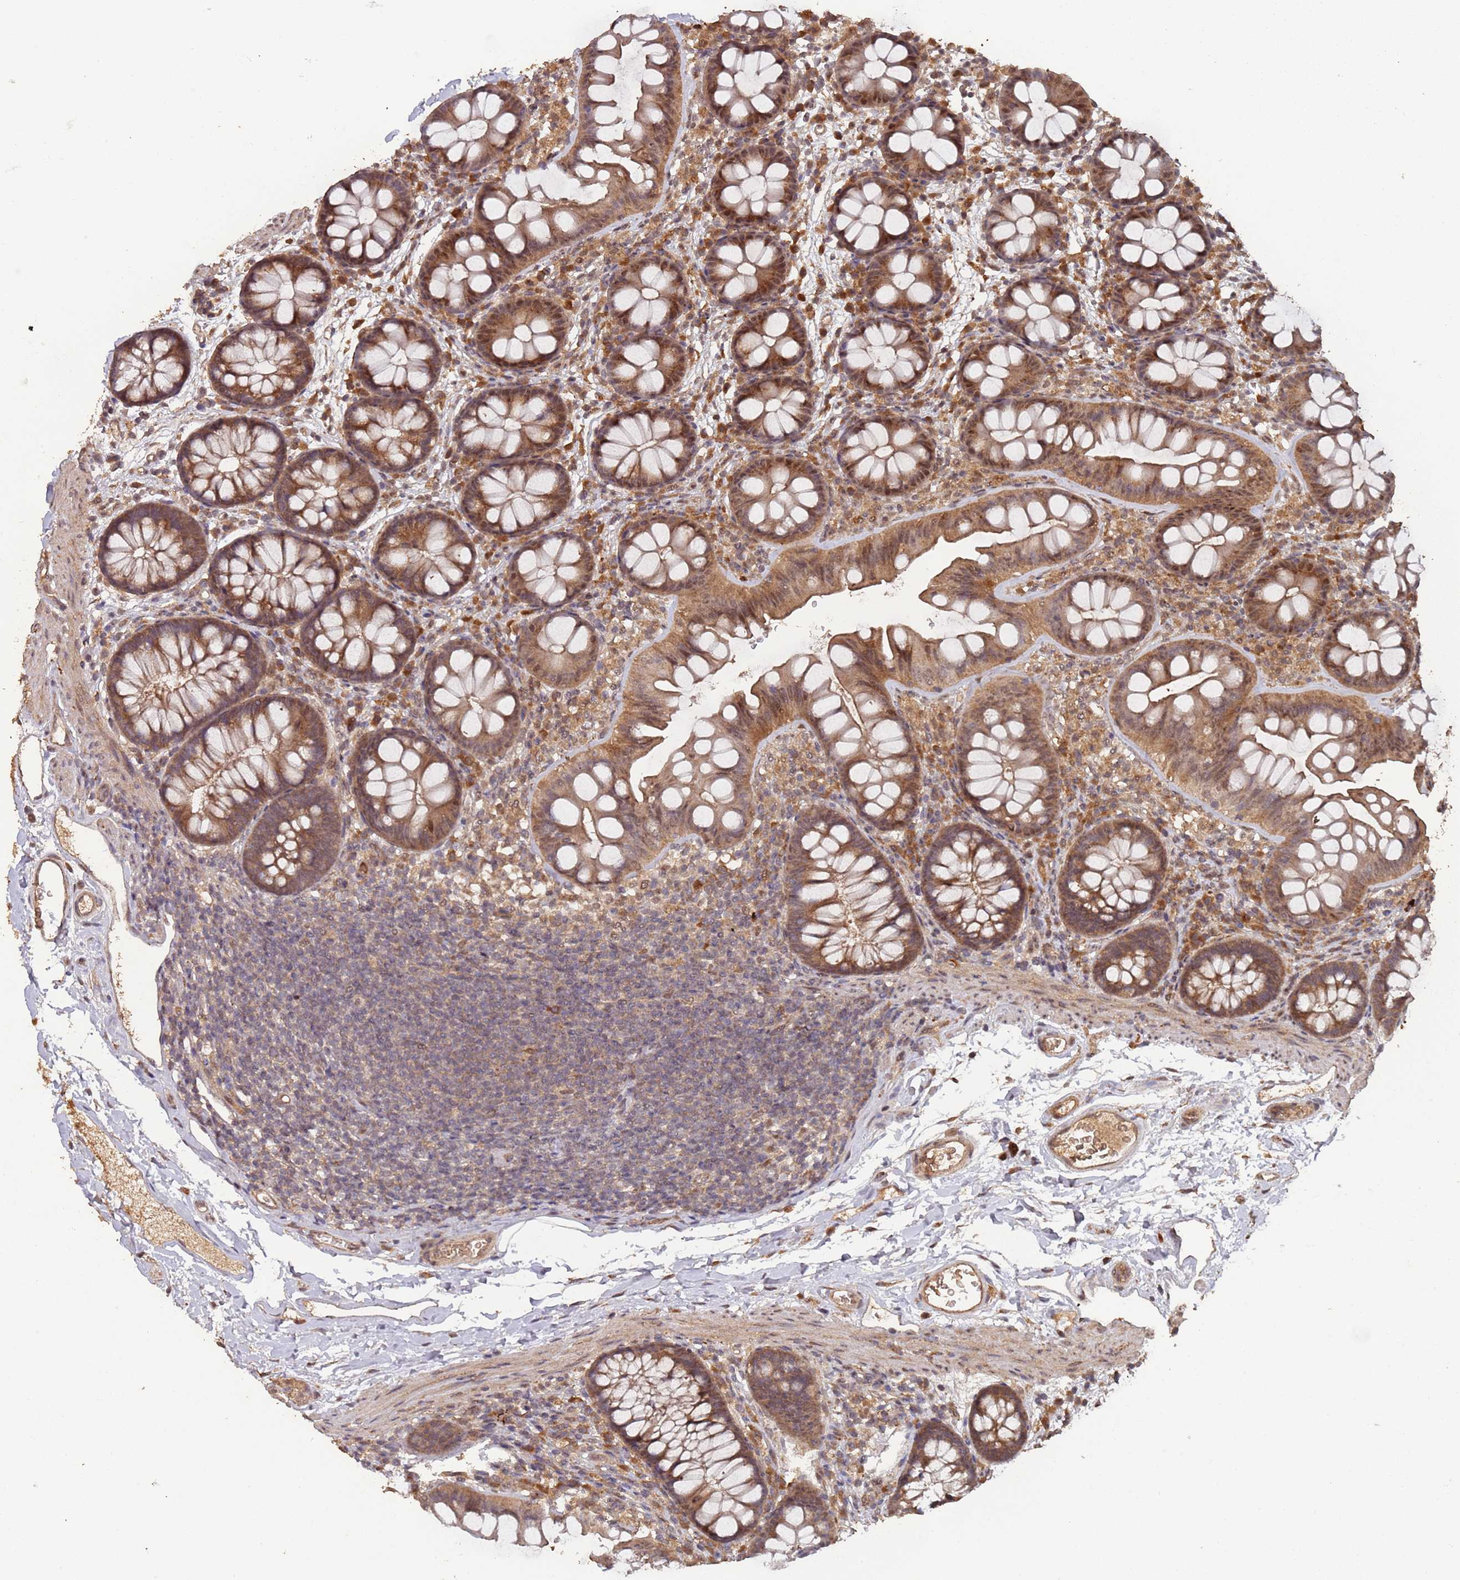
{"staining": {"intensity": "moderate", "quantity": ">75%", "location": "cytoplasmic/membranous,nuclear"}, "tissue": "colon", "cell_type": "Endothelial cells", "image_type": "normal", "snomed": [{"axis": "morphology", "description": "Normal tissue, NOS"}, {"axis": "topography", "description": "Colon"}], "caption": "A brown stain shows moderate cytoplasmic/membranous,nuclear positivity of a protein in endothelial cells of unremarkable human colon.", "gene": "FRAT1", "patient": {"sex": "female", "age": 62}}